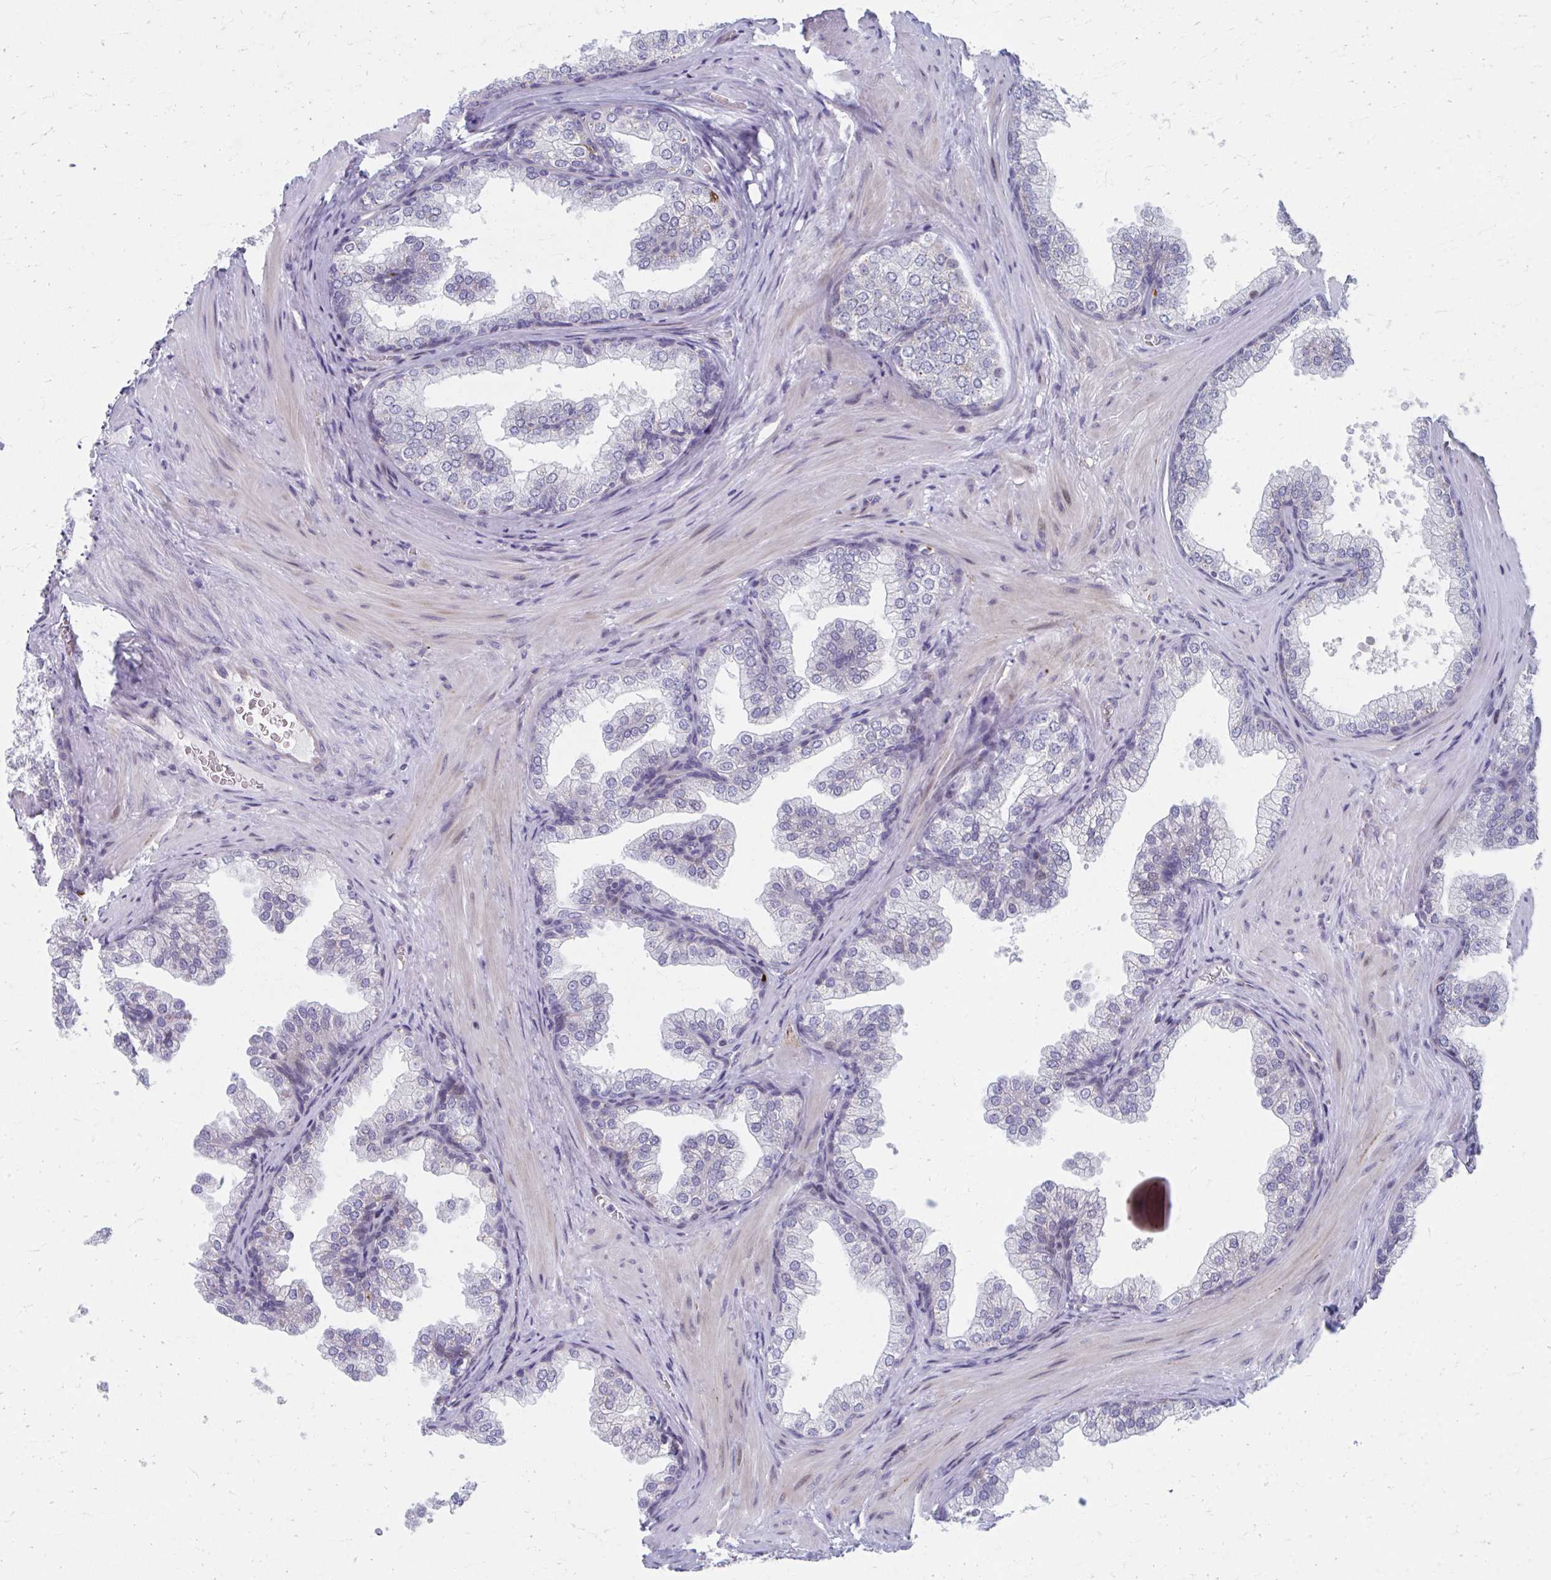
{"staining": {"intensity": "negative", "quantity": "none", "location": "none"}, "tissue": "prostate", "cell_type": "Glandular cells", "image_type": "normal", "snomed": [{"axis": "morphology", "description": "Normal tissue, NOS"}, {"axis": "topography", "description": "Prostate"}], "caption": "This is an immunohistochemistry (IHC) photomicrograph of normal human prostate. There is no positivity in glandular cells.", "gene": "ABHD16B", "patient": {"sex": "male", "age": 37}}